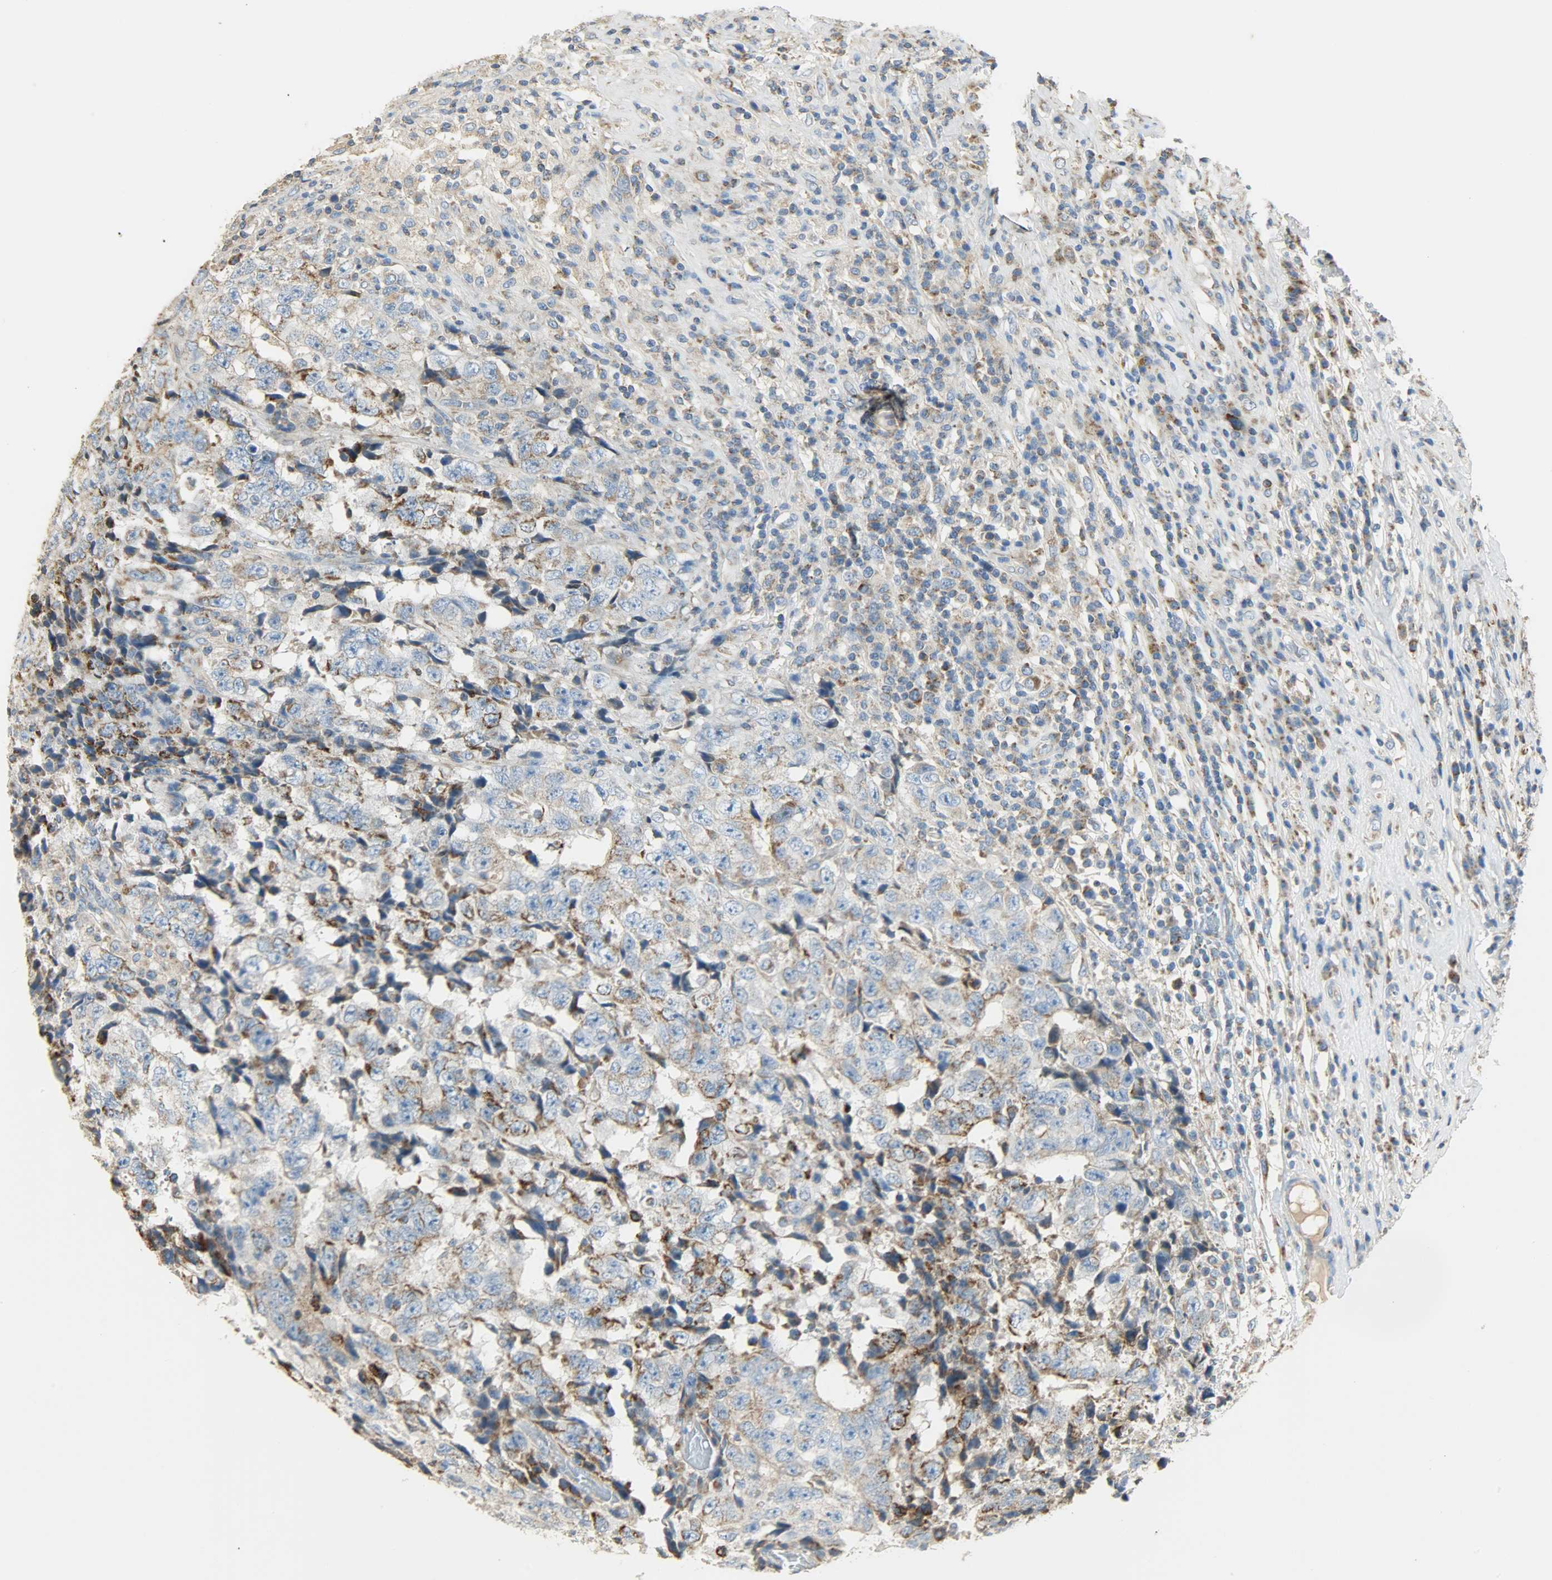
{"staining": {"intensity": "moderate", "quantity": ">75%", "location": "cytoplasmic/membranous"}, "tissue": "testis cancer", "cell_type": "Tumor cells", "image_type": "cancer", "snomed": [{"axis": "morphology", "description": "Necrosis, NOS"}, {"axis": "morphology", "description": "Carcinoma, Embryonal, NOS"}, {"axis": "topography", "description": "Testis"}], "caption": "There is medium levels of moderate cytoplasmic/membranous positivity in tumor cells of embryonal carcinoma (testis), as demonstrated by immunohistochemical staining (brown color).", "gene": "NNT", "patient": {"sex": "male", "age": 19}}